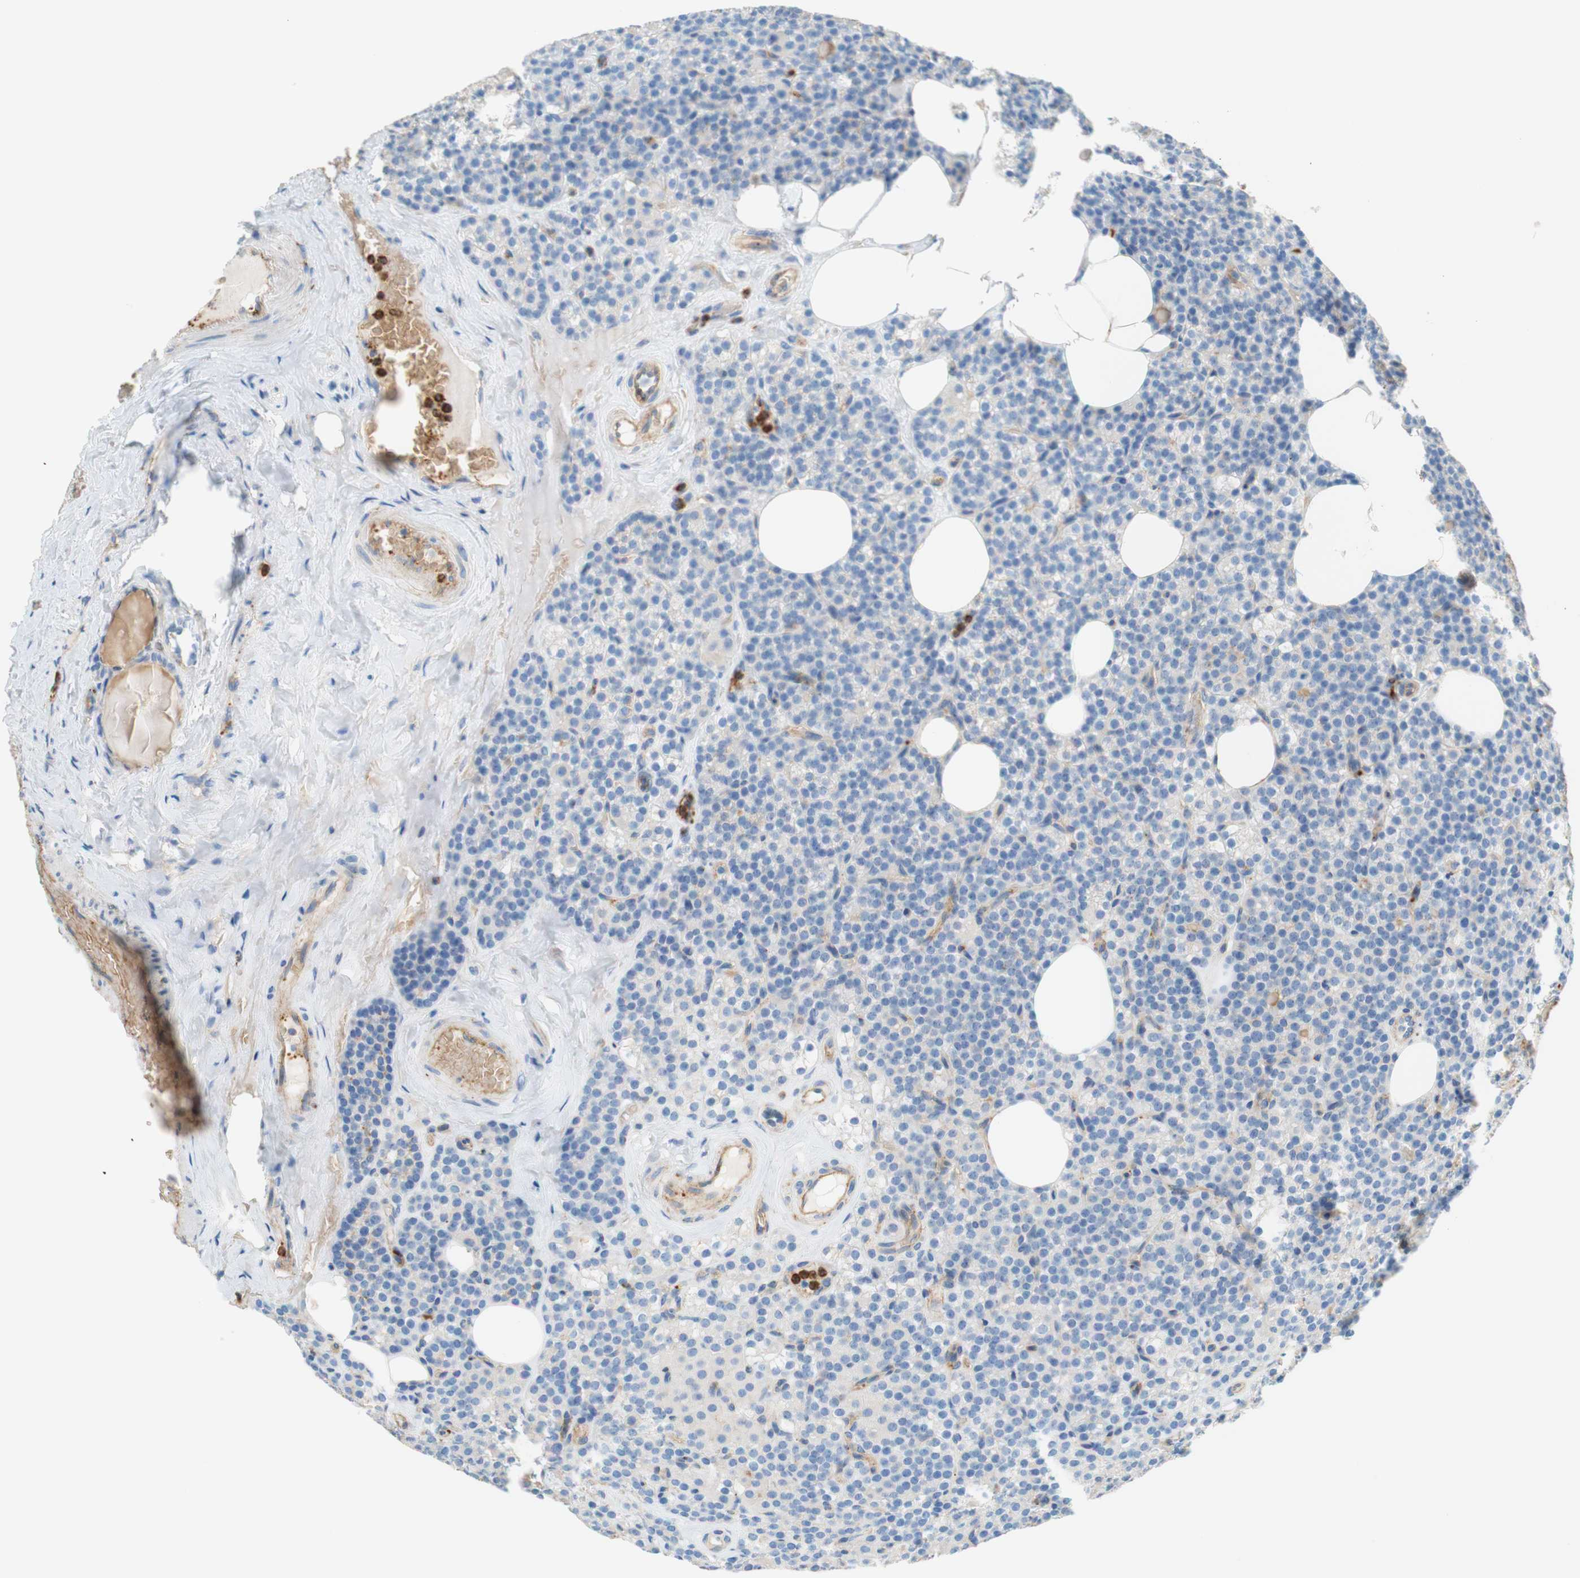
{"staining": {"intensity": "weak", "quantity": "<25%", "location": "cytoplasmic/membranous"}, "tissue": "parathyroid gland", "cell_type": "Glandular cells", "image_type": "normal", "snomed": [{"axis": "morphology", "description": "Normal tissue, NOS"}, {"axis": "topography", "description": "Parathyroid gland"}], "caption": "Immunohistochemical staining of unremarkable parathyroid gland exhibits no significant positivity in glandular cells. (Stains: DAB (3,3'-diaminobenzidine) immunohistochemistry (IHC) with hematoxylin counter stain, Microscopy: brightfield microscopy at high magnification).", "gene": "STOM", "patient": {"sex": "female", "age": 57}}